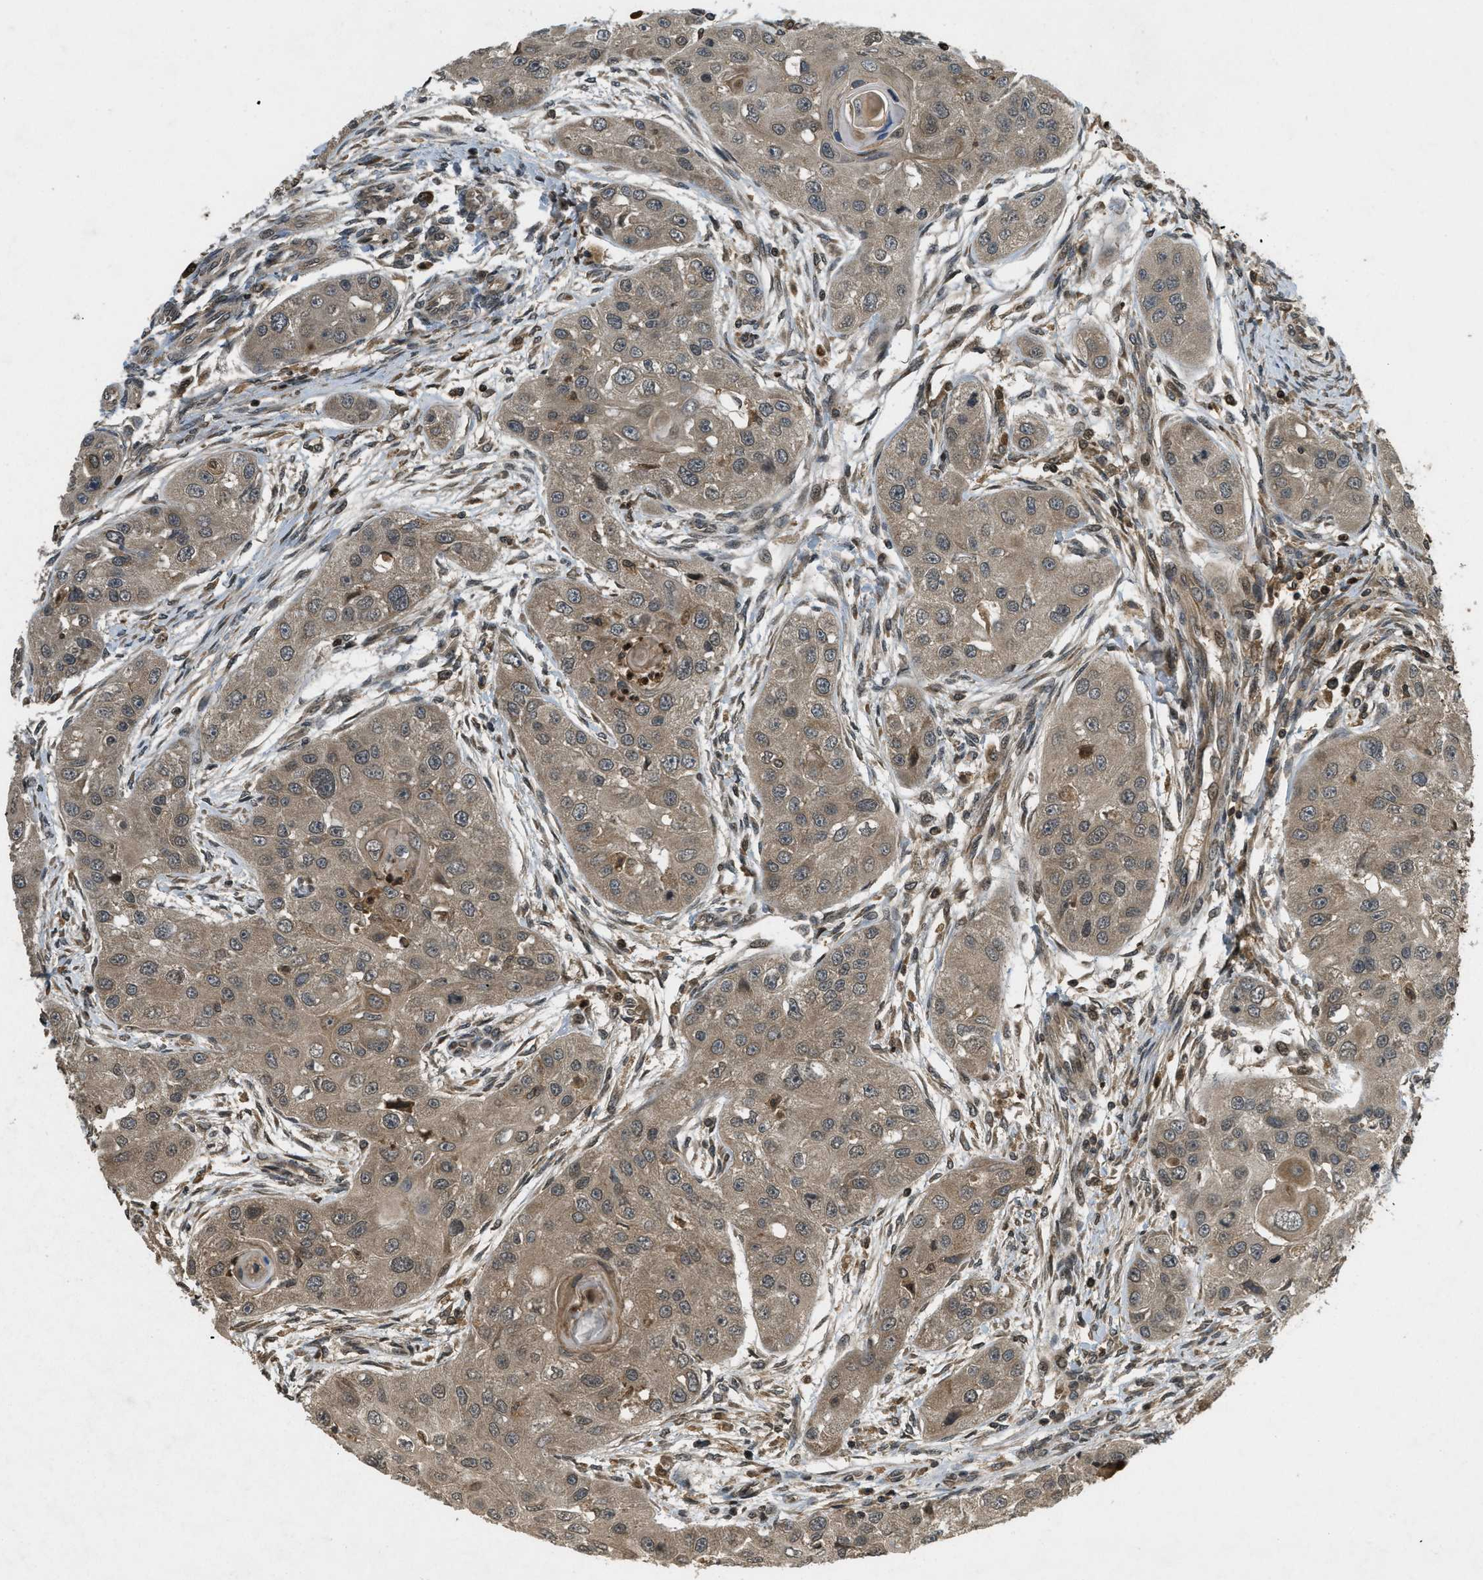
{"staining": {"intensity": "moderate", "quantity": ">75%", "location": "cytoplasmic/membranous"}, "tissue": "head and neck cancer", "cell_type": "Tumor cells", "image_type": "cancer", "snomed": [{"axis": "morphology", "description": "Normal tissue, NOS"}, {"axis": "morphology", "description": "Squamous cell carcinoma, NOS"}, {"axis": "topography", "description": "Skeletal muscle"}, {"axis": "topography", "description": "Head-Neck"}], "caption": "The immunohistochemical stain labels moderate cytoplasmic/membranous positivity in tumor cells of squamous cell carcinoma (head and neck) tissue.", "gene": "ATG7", "patient": {"sex": "male", "age": 51}}